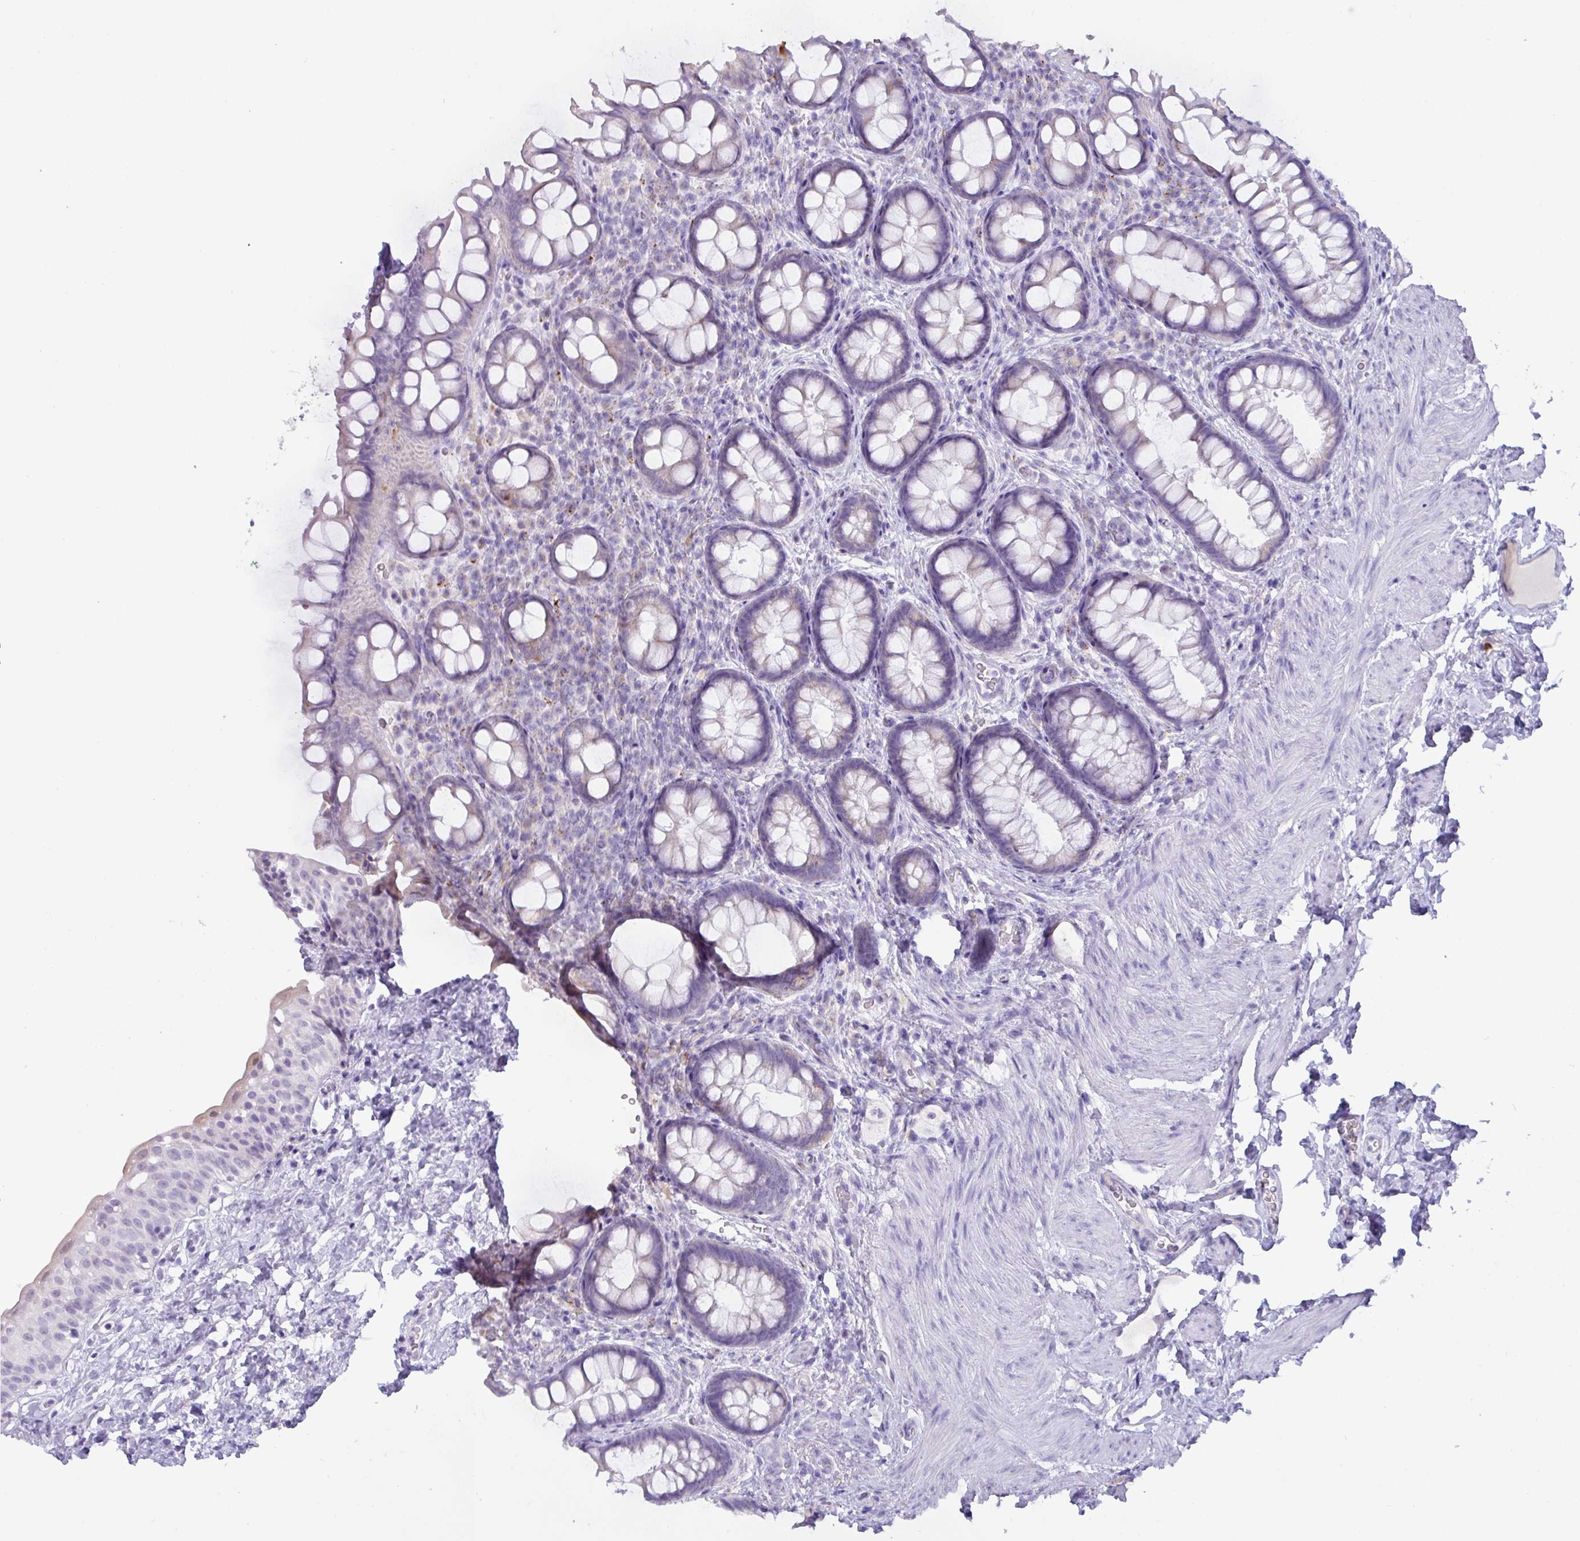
{"staining": {"intensity": "strong", "quantity": "<25%", "location": "cytoplasmic/membranous"}, "tissue": "rectum", "cell_type": "Glandular cells", "image_type": "normal", "snomed": [{"axis": "morphology", "description": "Normal tissue, NOS"}, {"axis": "topography", "description": "Rectum"}, {"axis": "topography", "description": "Peripheral nerve tissue"}], "caption": "IHC image of normal rectum: human rectum stained using immunohistochemistry reveals medium levels of strong protein expression localized specifically in the cytoplasmic/membranous of glandular cells, appearing as a cytoplasmic/membranous brown color.", "gene": "NCCRP1", "patient": {"sex": "female", "age": 69}}